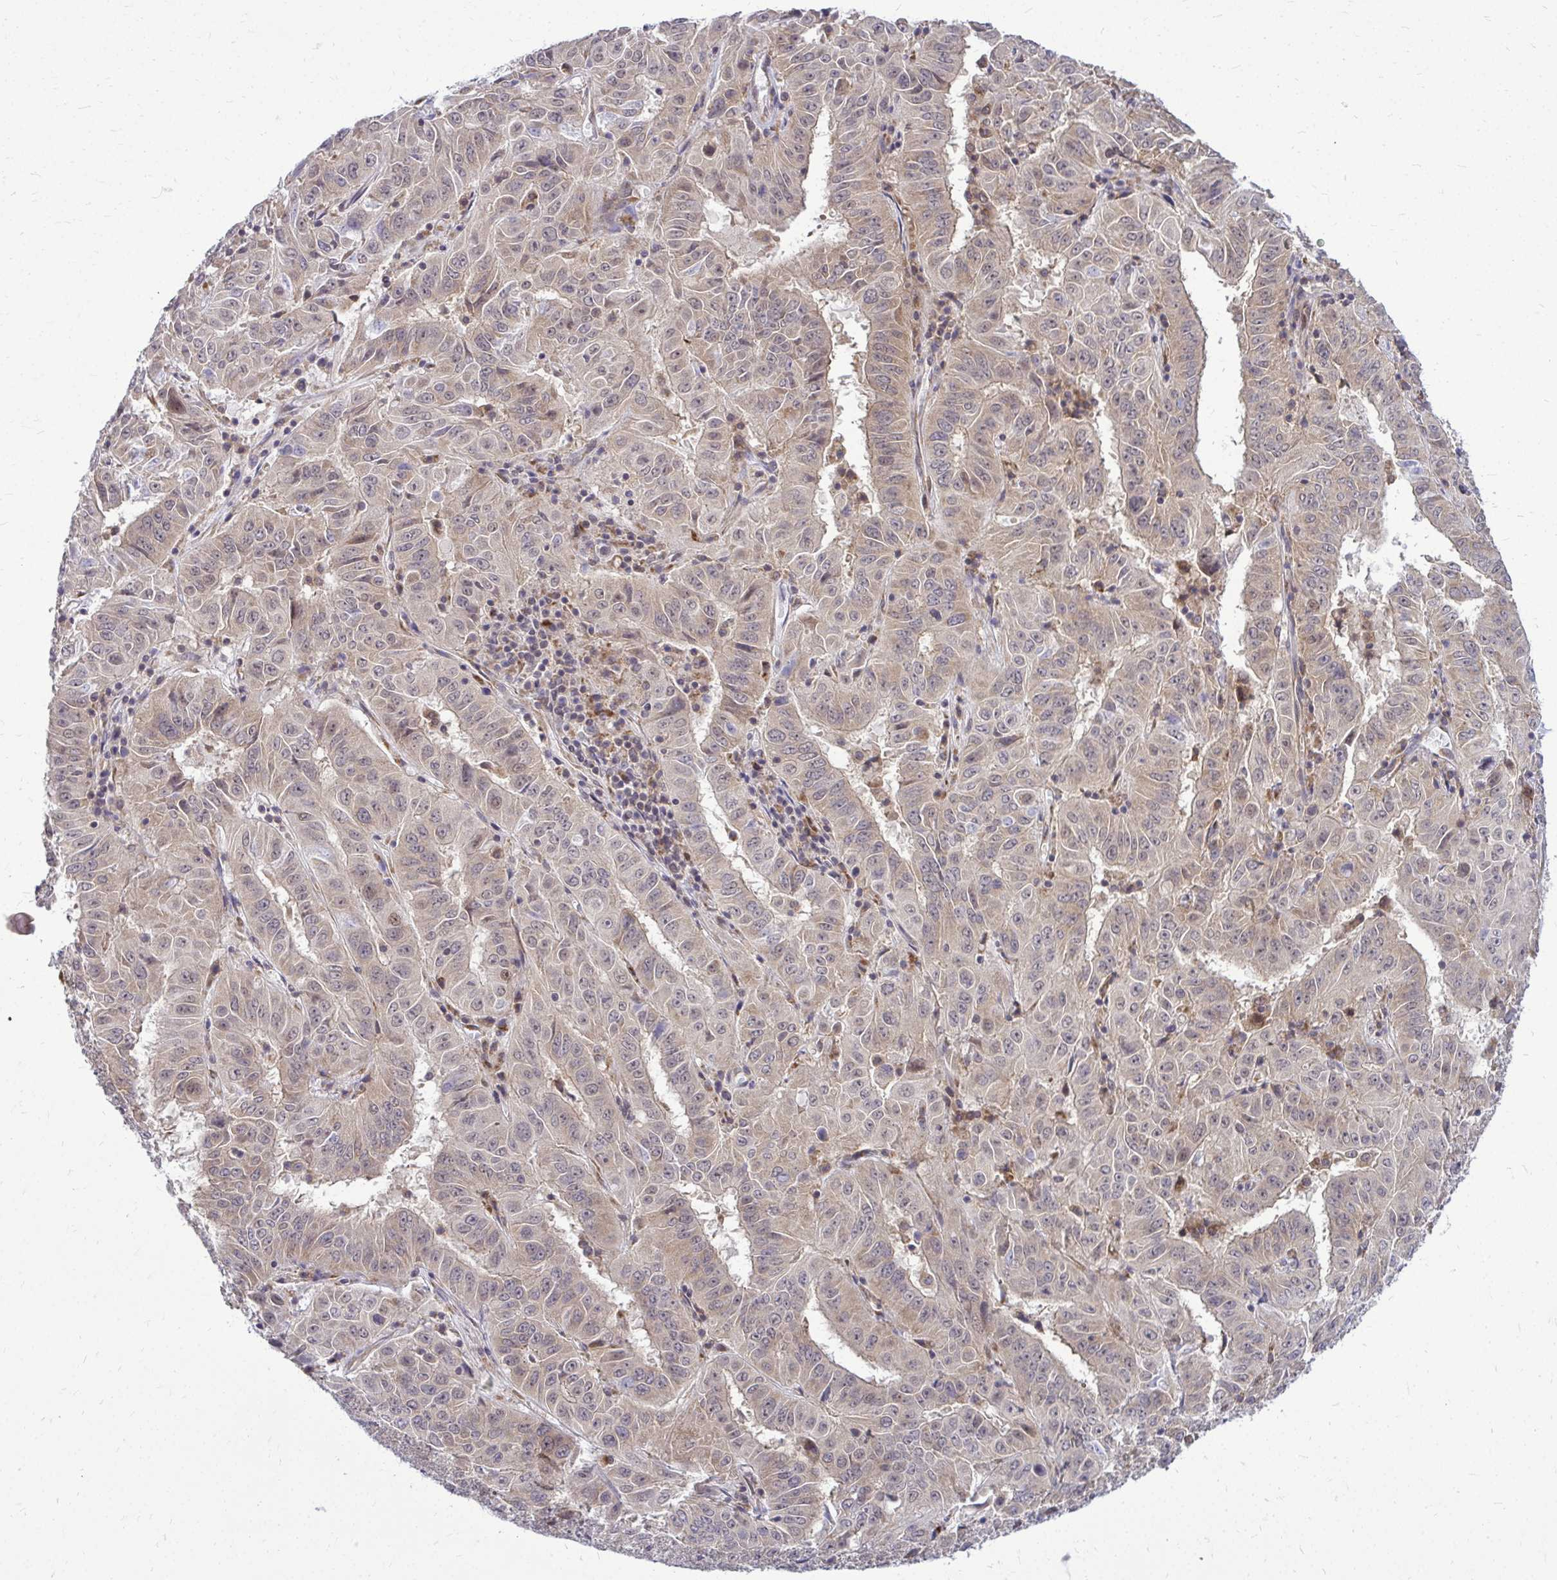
{"staining": {"intensity": "weak", "quantity": "<25%", "location": "cytoplasmic/membranous"}, "tissue": "pancreatic cancer", "cell_type": "Tumor cells", "image_type": "cancer", "snomed": [{"axis": "morphology", "description": "Adenocarcinoma, NOS"}, {"axis": "topography", "description": "Pancreas"}], "caption": "IHC of human pancreatic cancer exhibits no positivity in tumor cells. Nuclei are stained in blue.", "gene": "FMR1", "patient": {"sex": "male", "age": 63}}